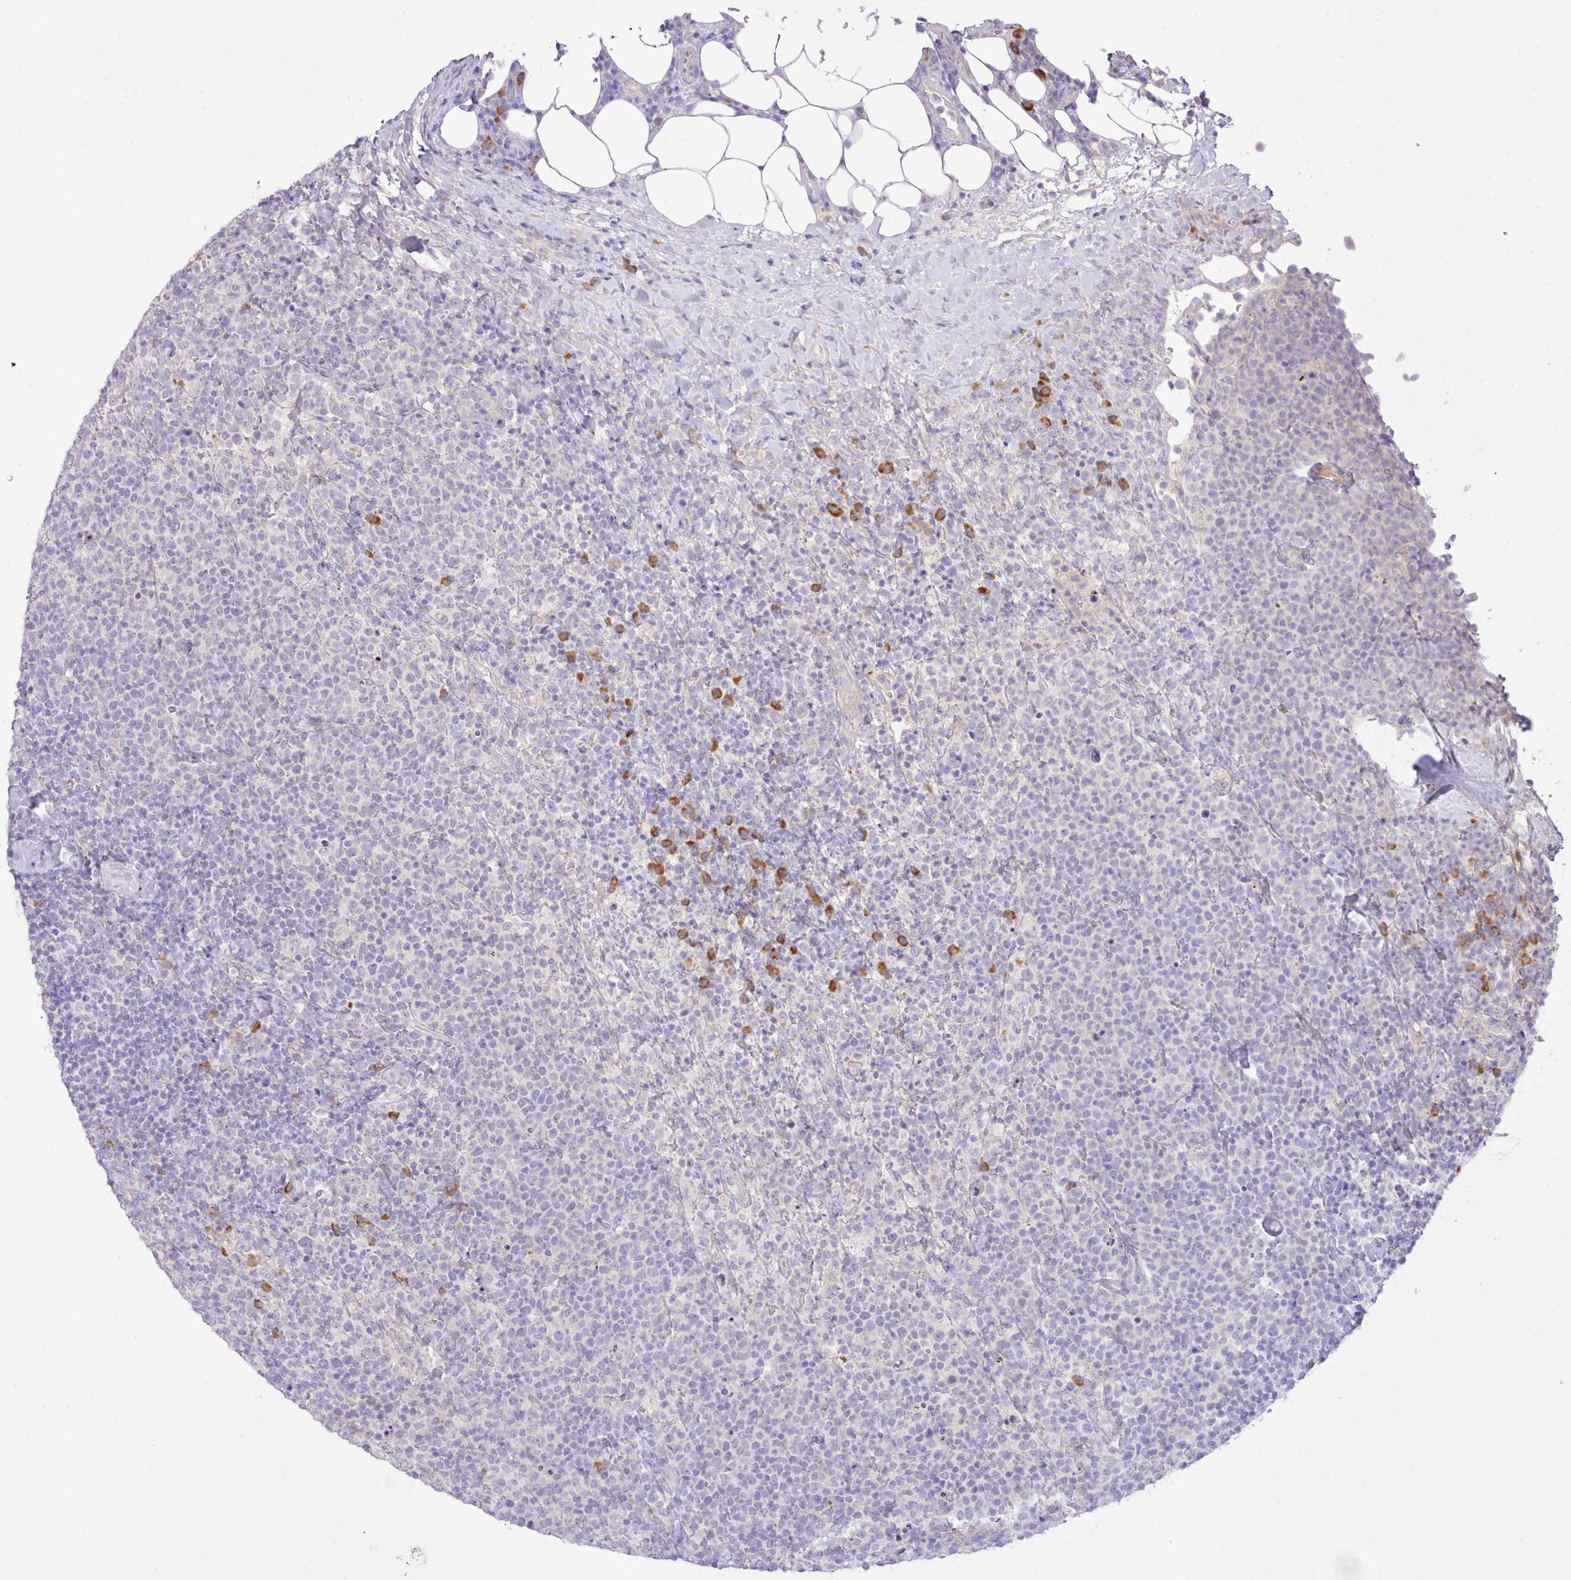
{"staining": {"intensity": "negative", "quantity": "none", "location": "none"}, "tissue": "lymphoma", "cell_type": "Tumor cells", "image_type": "cancer", "snomed": [{"axis": "morphology", "description": "Malignant lymphoma, non-Hodgkin's type, High grade"}, {"axis": "topography", "description": "Lymph node"}], "caption": "High power microscopy histopathology image of an IHC histopathology image of lymphoma, revealing no significant staining in tumor cells. (DAB (3,3'-diaminobenzidine) immunohistochemistry, high magnification).", "gene": "CCL1", "patient": {"sex": "male", "age": 61}}